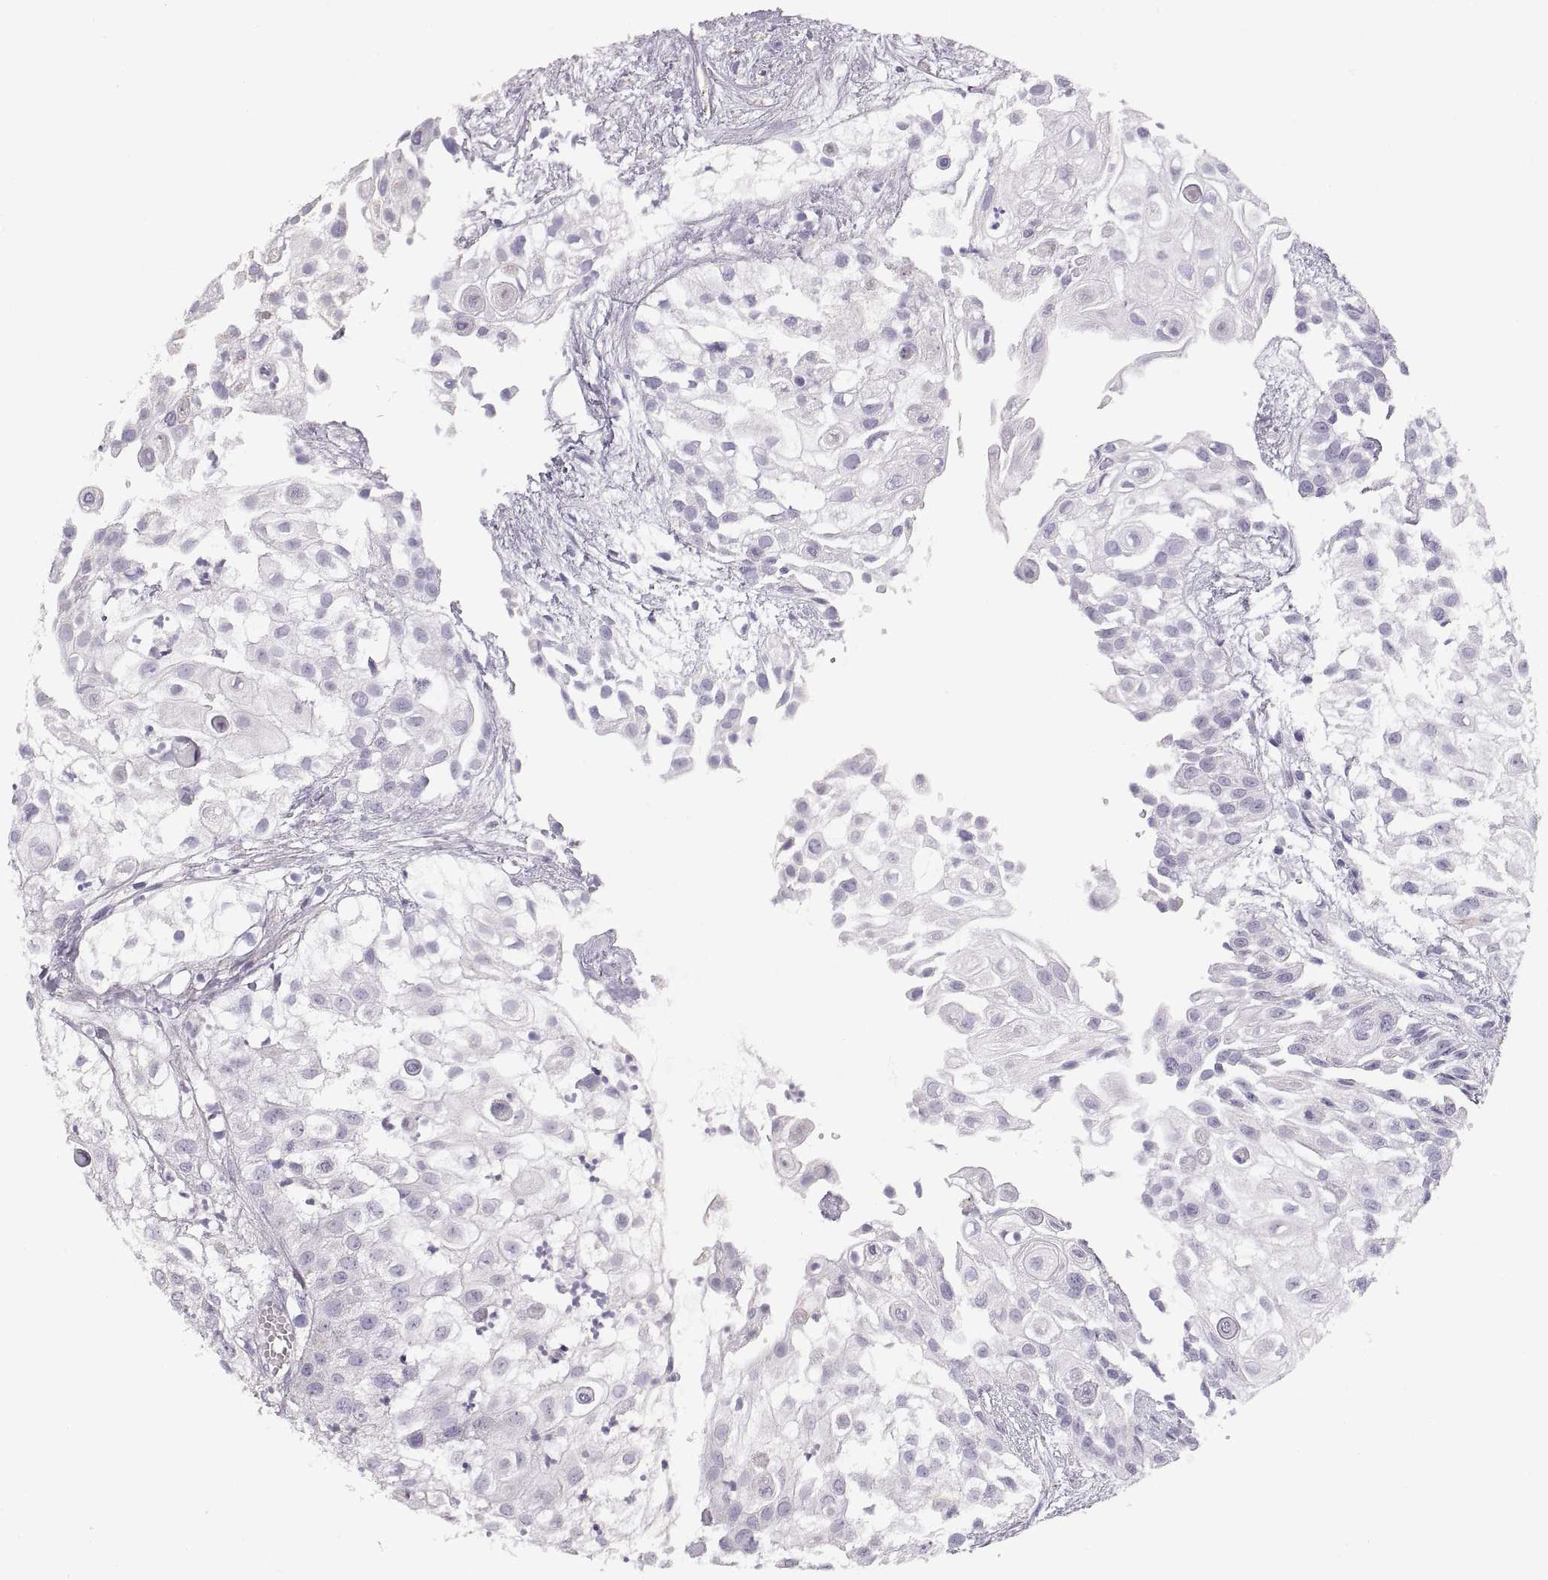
{"staining": {"intensity": "negative", "quantity": "none", "location": "none"}, "tissue": "urothelial cancer", "cell_type": "Tumor cells", "image_type": "cancer", "snomed": [{"axis": "morphology", "description": "Urothelial carcinoma, High grade"}, {"axis": "topography", "description": "Urinary bladder"}], "caption": "Tumor cells are negative for protein expression in human urothelial carcinoma (high-grade).", "gene": "COL9A3", "patient": {"sex": "female", "age": 79}}